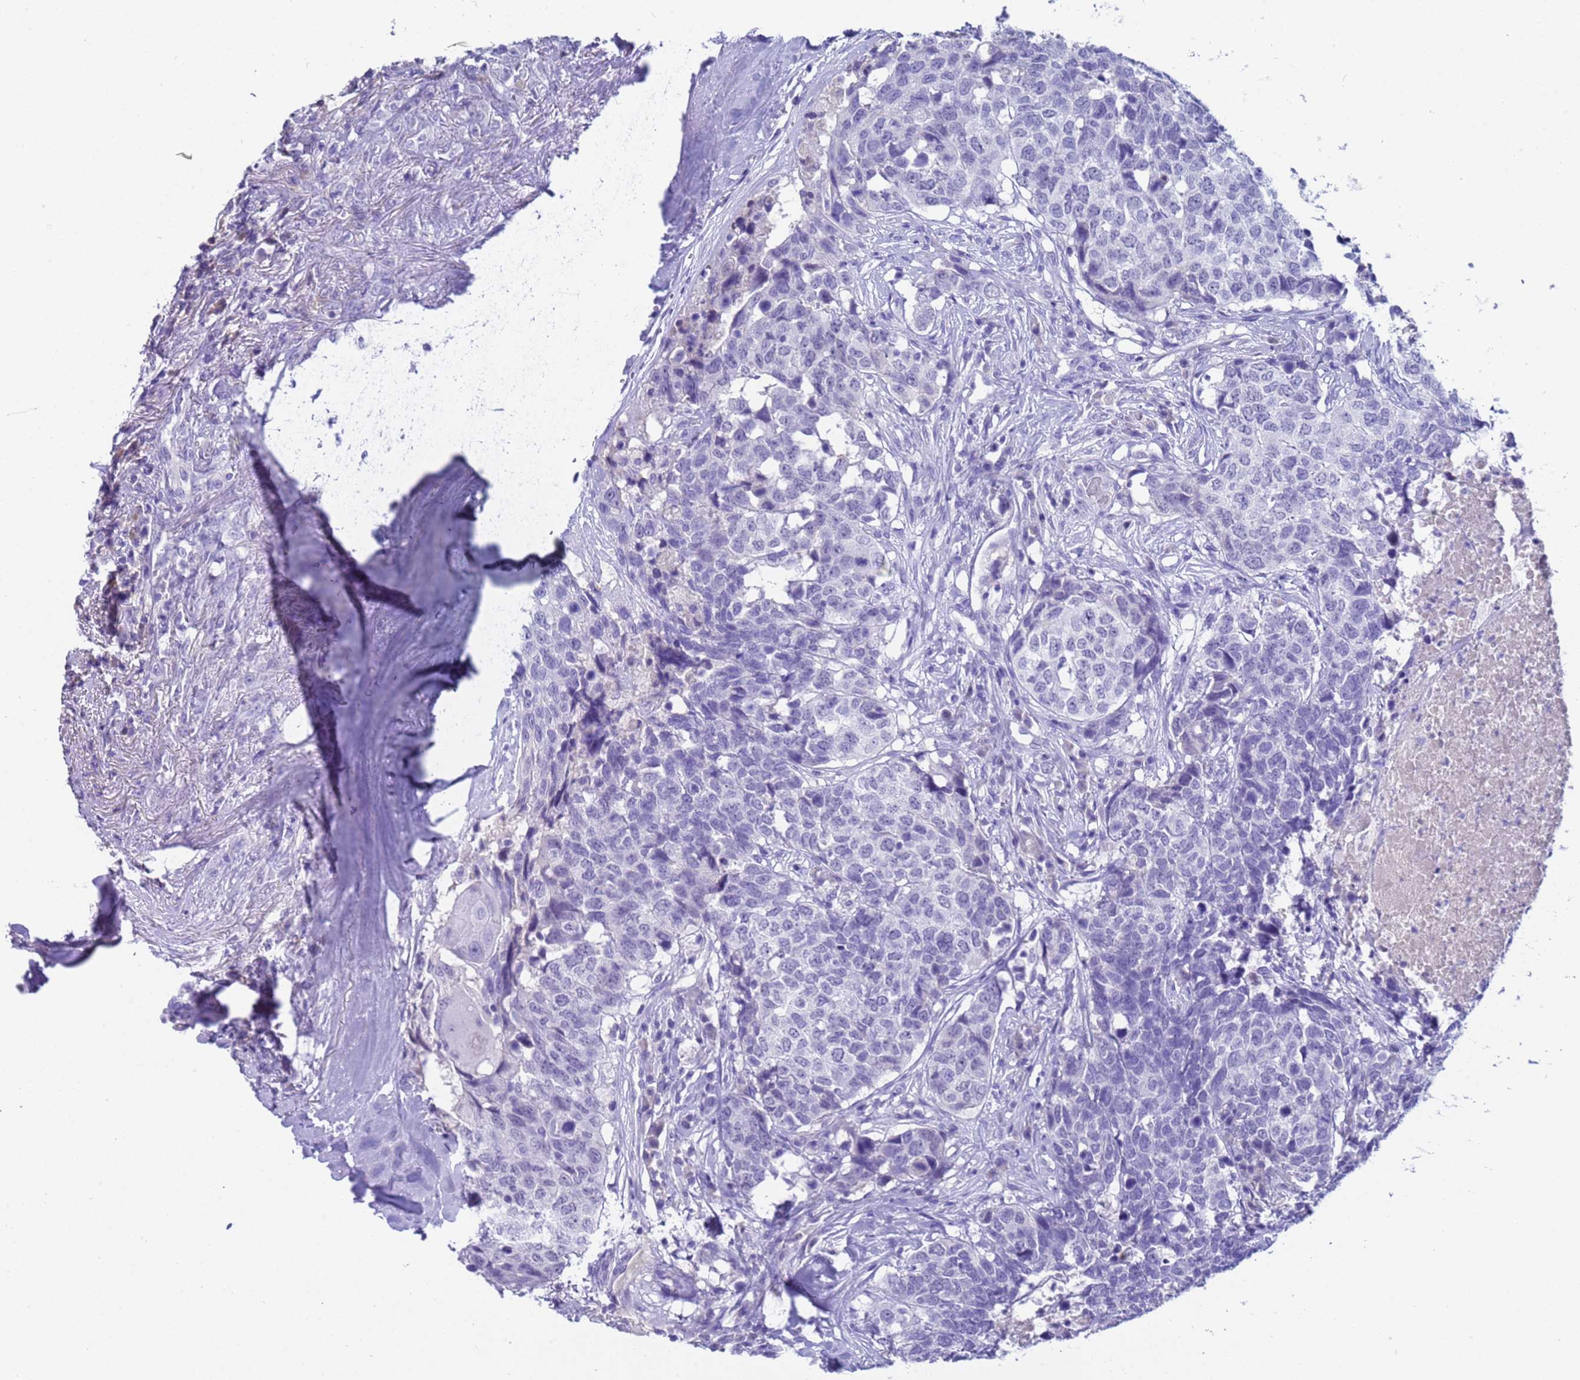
{"staining": {"intensity": "negative", "quantity": "none", "location": "none"}, "tissue": "head and neck cancer", "cell_type": "Tumor cells", "image_type": "cancer", "snomed": [{"axis": "morphology", "description": "Squamous cell carcinoma, NOS"}, {"axis": "topography", "description": "Head-Neck"}], "caption": "The IHC histopathology image has no significant staining in tumor cells of head and neck cancer (squamous cell carcinoma) tissue.", "gene": "CKM", "patient": {"sex": "male", "age": 66}}